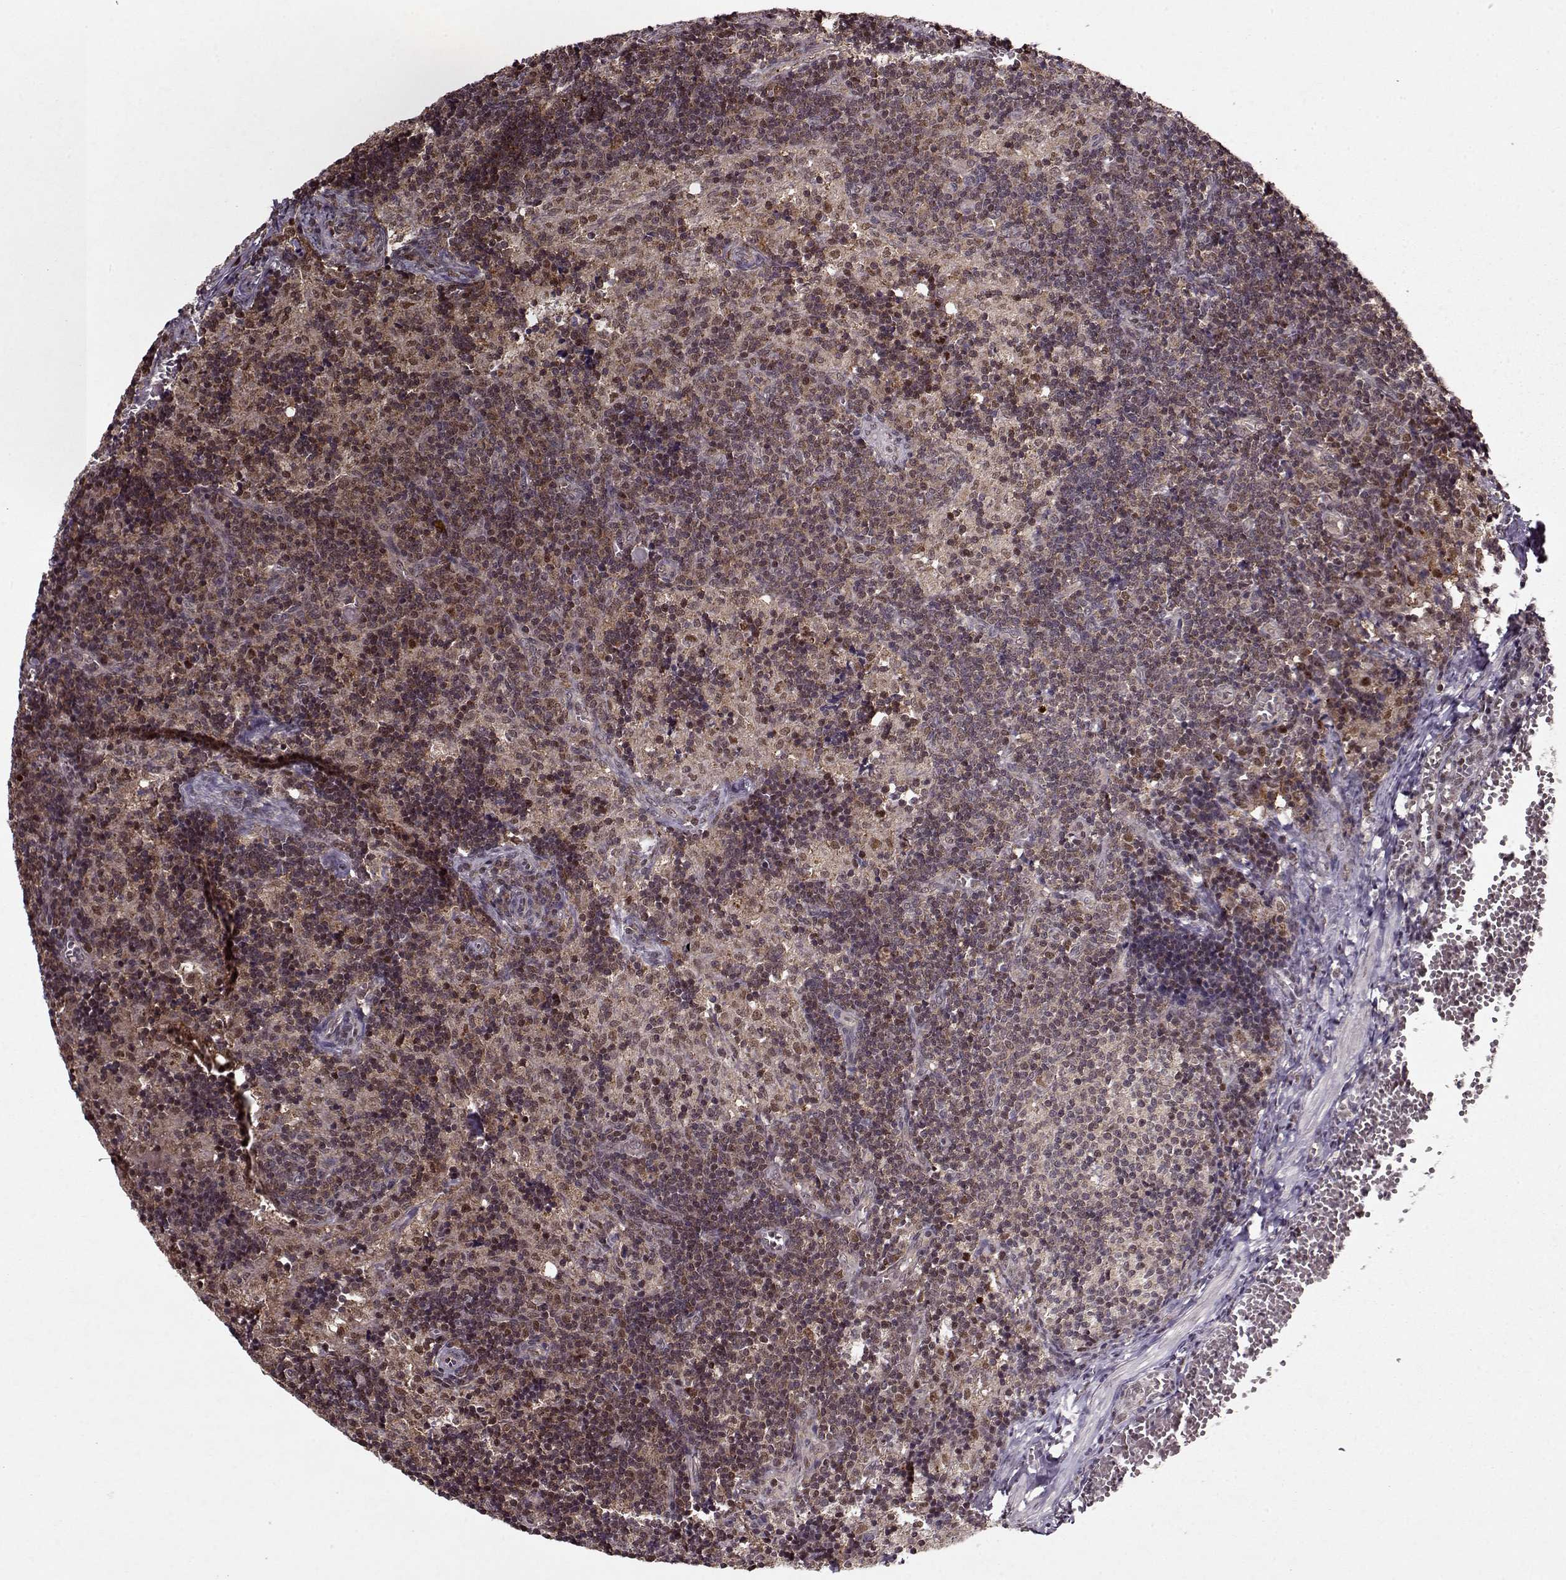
{"staining": {"intensity": "strong", "quantity": ">75%", "location": "cytoplasmic/membranous,nuclear"}, "tissue": "lymph node", "cell_type": "Germinal center cells", "image_type": "normal", "snomed": [{"axis": "morphology", "description": "Normal tissue, NOS"}, {"axis": "topography", "description": "Lymph node"}], "caption": "Immunohistochemical staining of benign lymph node displays strong cytoplasmic/membranous,nuclear protein staining in about >75% of germinal center cells. The staining was performed using DAB, with brown indicating positive protein expression. Nuclei are stained blue with hematoxylin.", "gene": "PSMA7", "patient": {"sex": "female", "age": 50}}